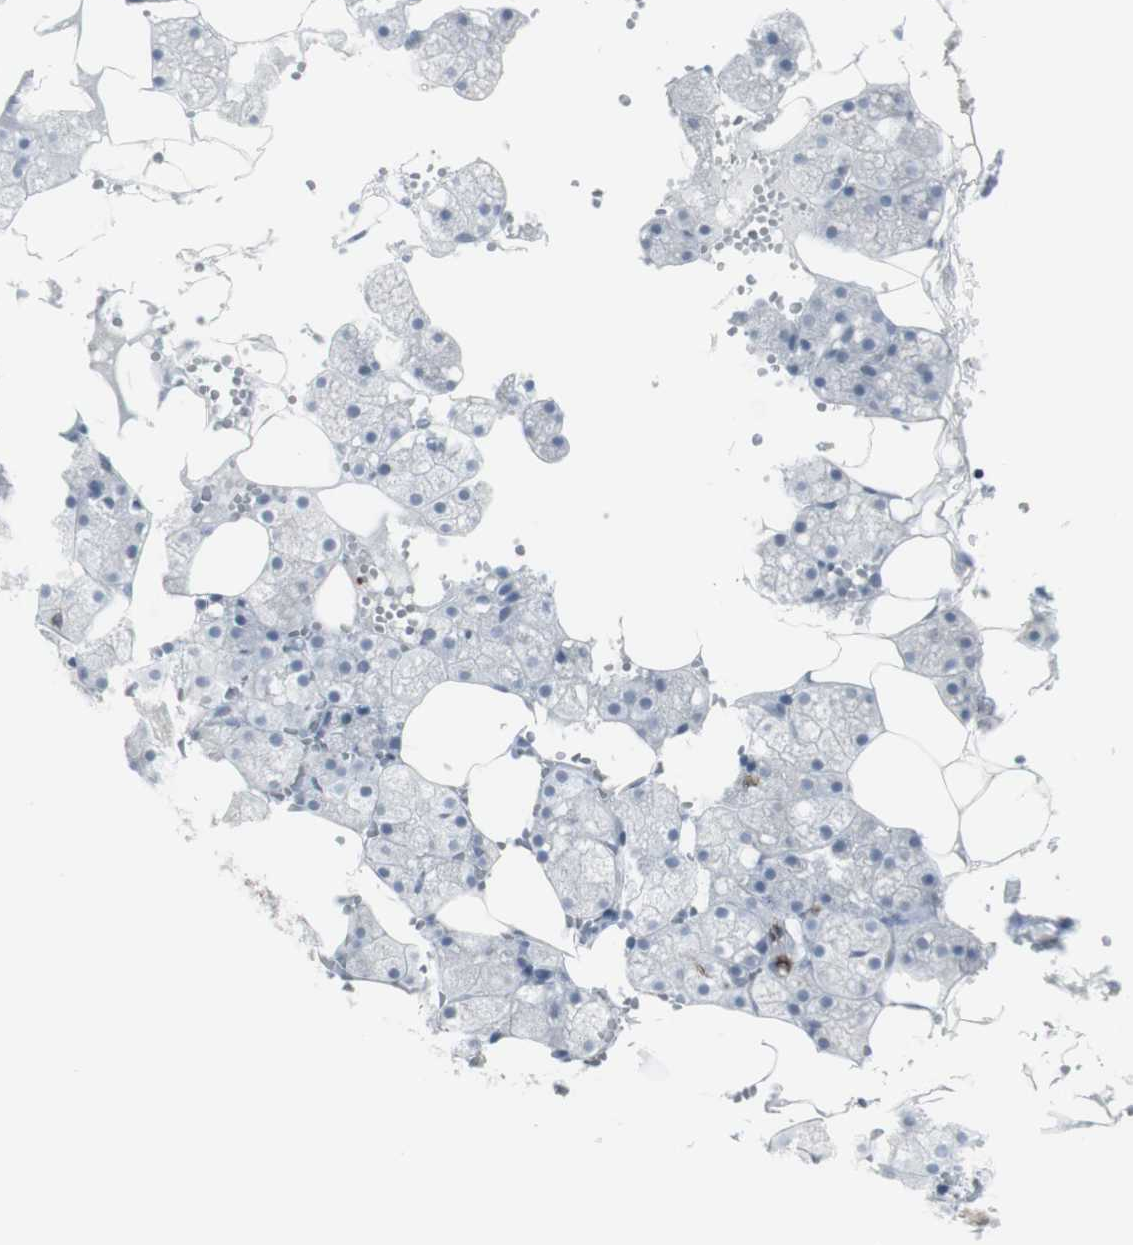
{"staining": {"intensity": "negative", "quantity": "none", "location": "none"}, "tissue": "salivary gland", "cell_type": "Glandular cells", "image_type": "normal", "snomed": [{"axis": "morphology", "description": "Normal tissue, NOS"}, {"axis": "topography", "description": "Salivary gland"}], "caption": "Immunohistochemistry (IHC) micrograph of normal salivary gland stained for a protein (brown), which displays no positivity in glandular cells.", "gene": "CD247", "patient": {"sex": "male", "age": 62}}